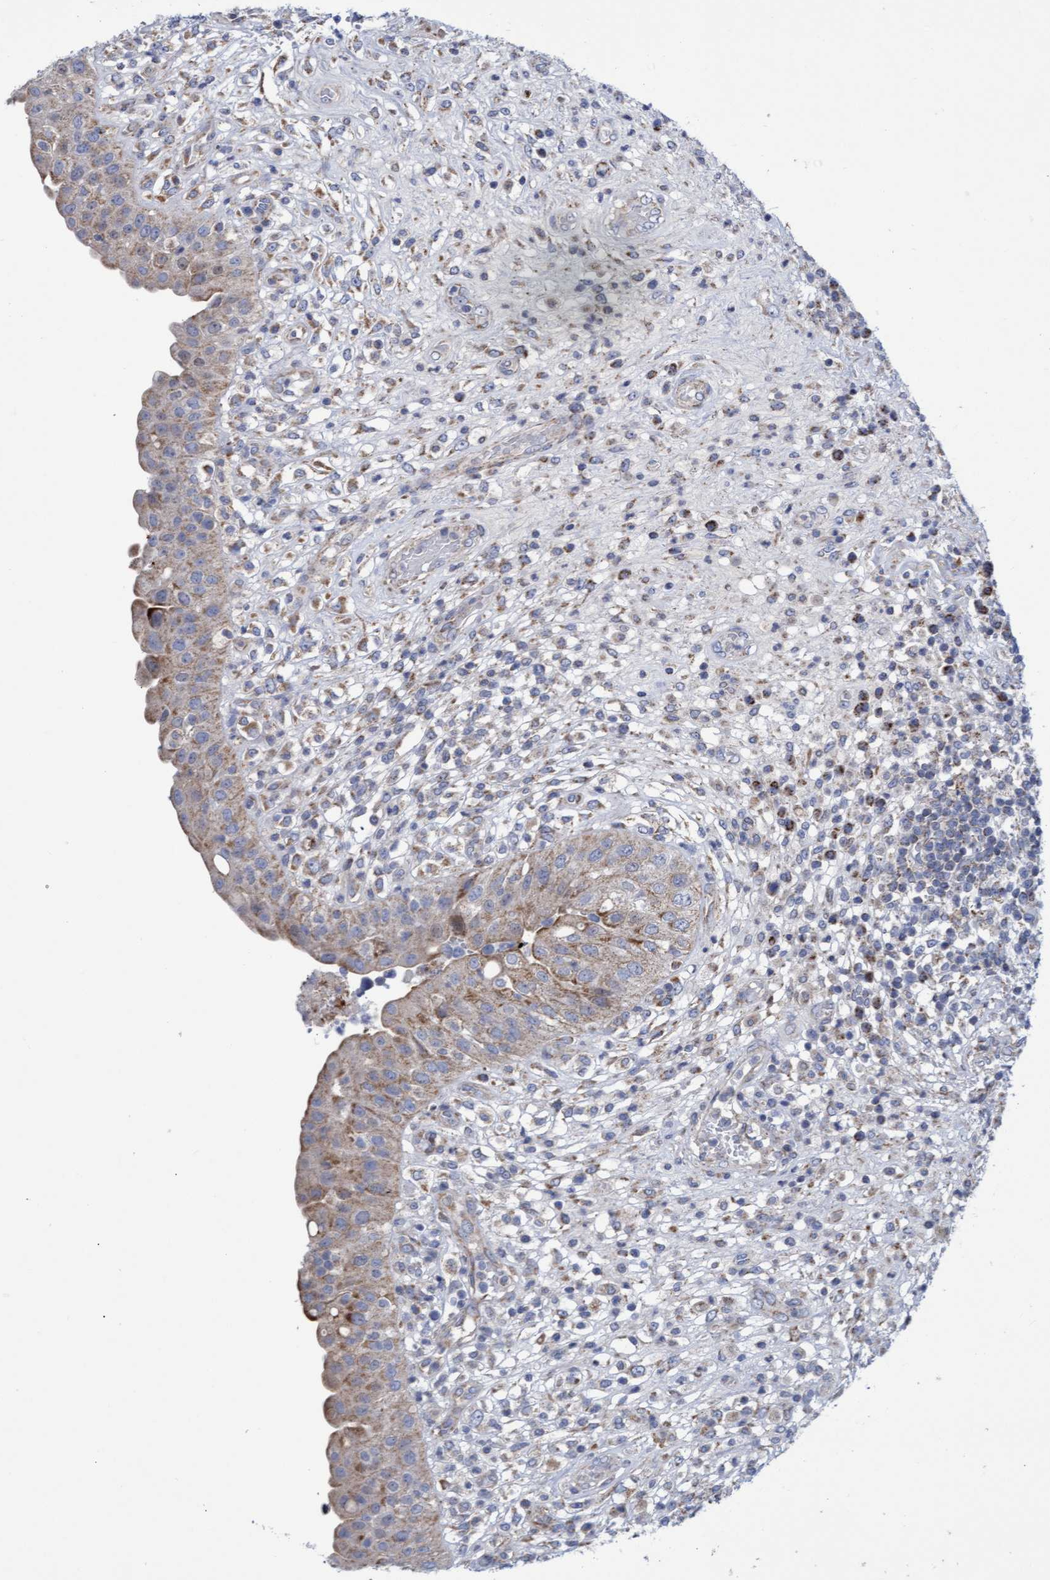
{"staining": {"intensity": "weak", "quantity": ">75%", "location": "cytoplasmic/membranous"}, "tissue": "urinary bladder", "cell_type": "Urothelial cells", "image_type": "normal", "snomed": [{"axis": "morphology", "description": "Normal tissue, NOS"}, {"axis": "topography", "description": "Urinary bladder"}], "caption": "Weak cytoplasmic/membranous staining is present in approximately >75% of urothelial cells in unremarkable urinary bladder.", "gene": "ZNF750", "patient": {"sex": "female", "age": 62}}